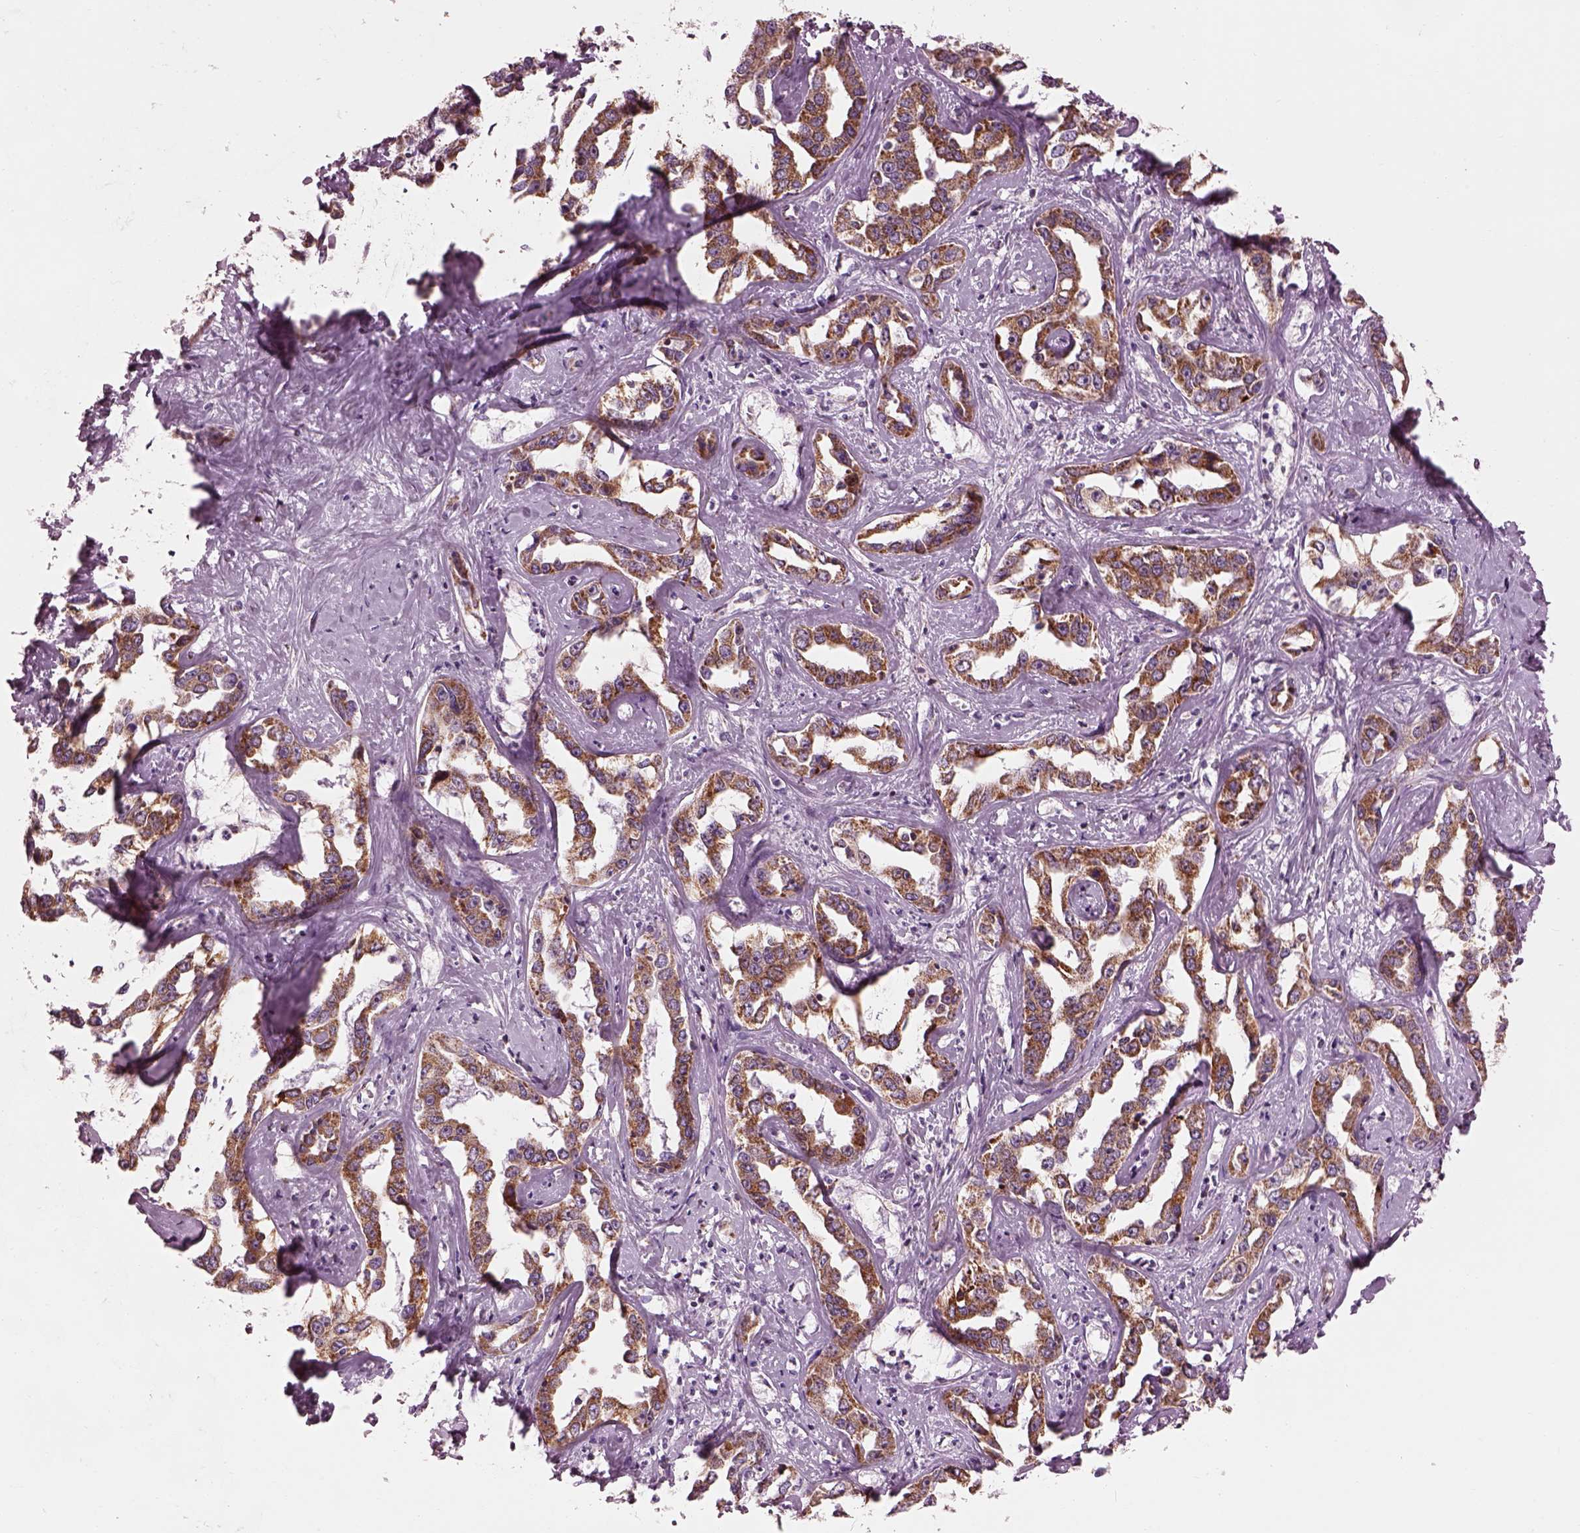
{"staining": {"intensity": "strong", "quantity": ">75%", "location": "cytoplasmic/membranous"}, "tissue": "liver cancer", "cell_type": "Tumor cells", "image_type": "cancer", "snomed": [{"axis": "morphology", "description": "Cholangiocarcinoma"}, {"axis": "topography", "description": "Liver"}], "caption": "Strong cytoplasmic/membranous positivity is present in about >75% of tumor cells in cholangiocarcinoma (liver).", "gene": "ATP5MF", "patient": {"sex": "male", "age": 59}}